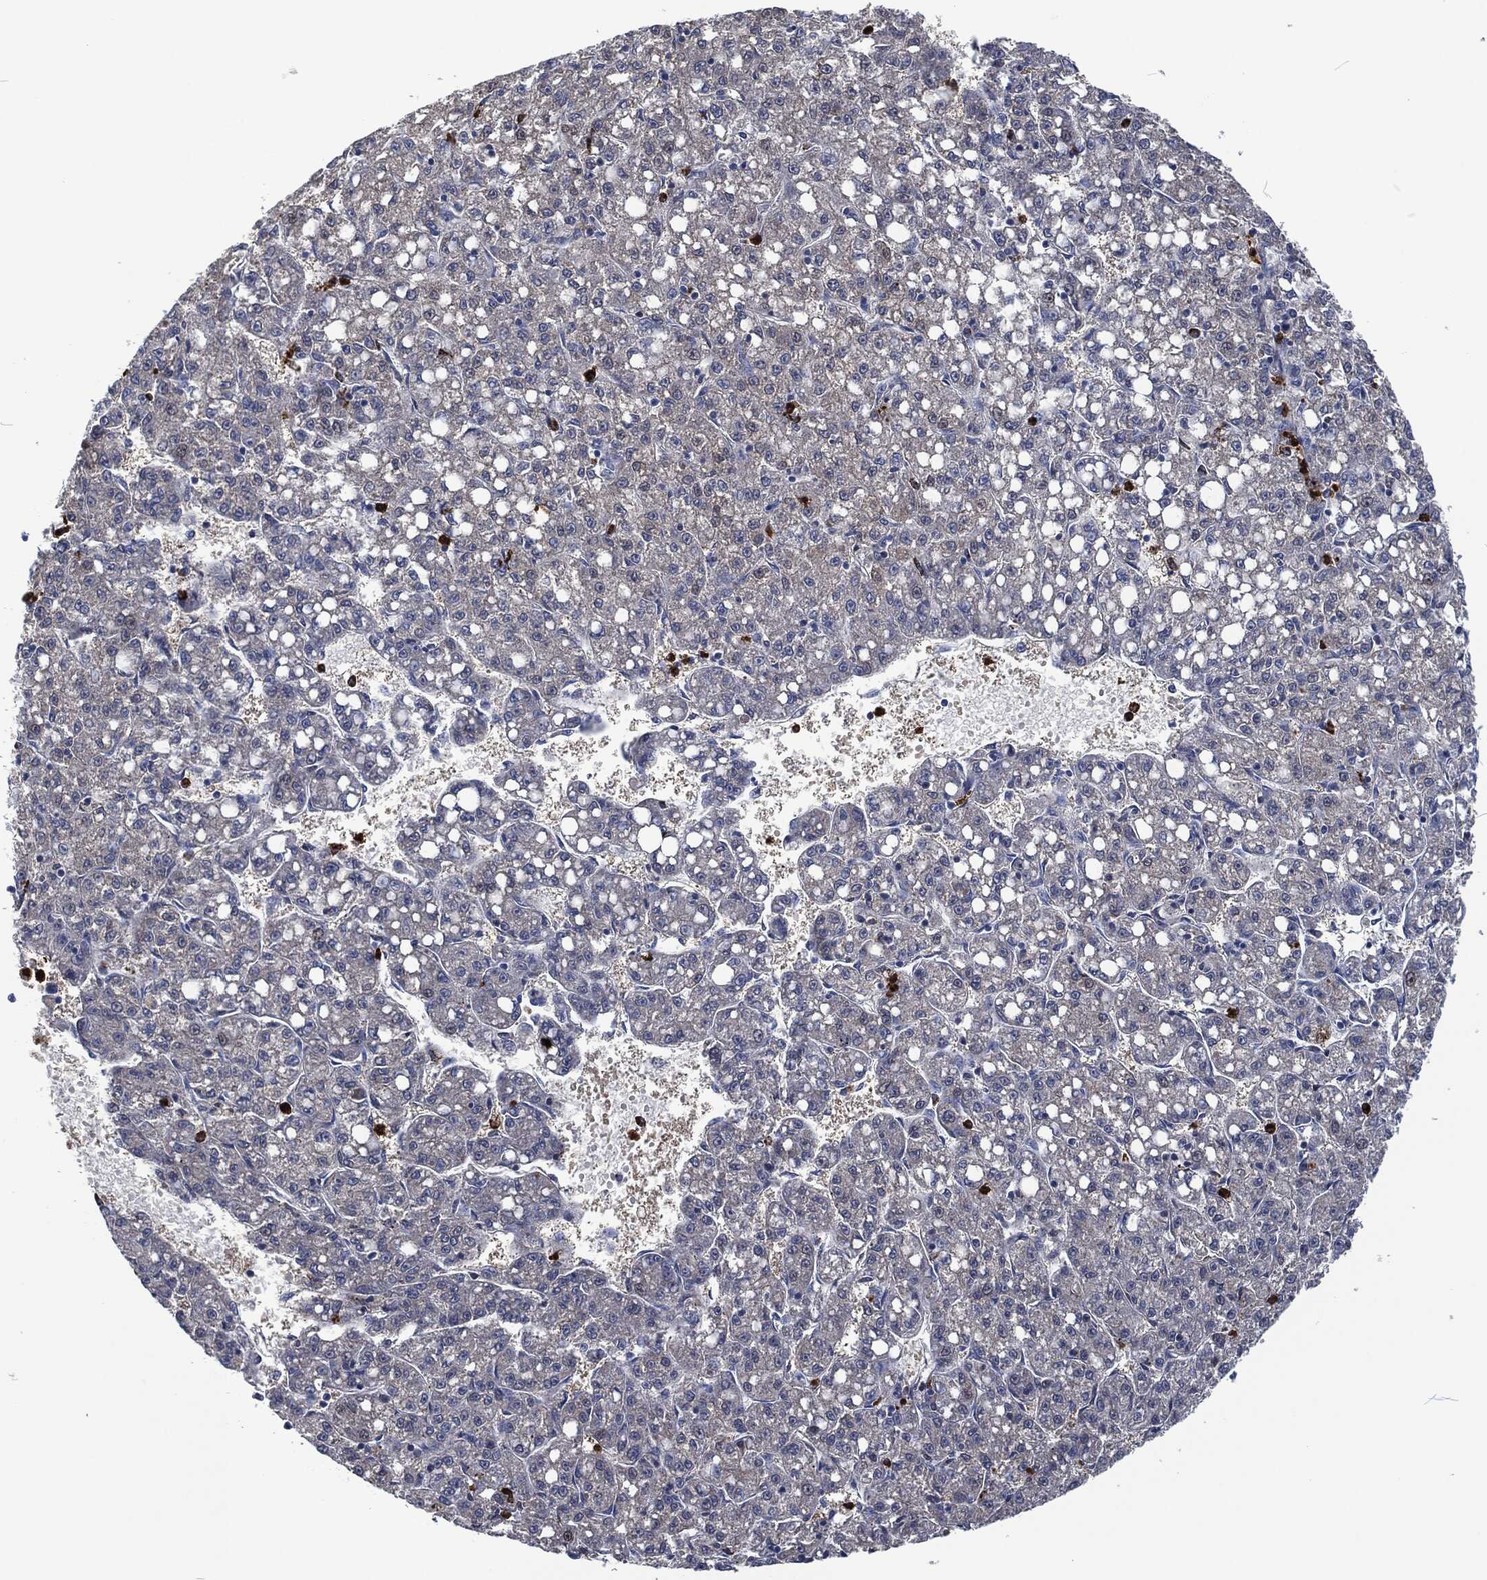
{"staining": {"intensity": "negative", "quantity": "none", "location": "none"}, "tissue": "liver cancer", "cell_type": "Tumor cells", "image_type": "cancer", "snomed": [{"axis": "morphology", "description": "Carcinoma, Hepatocellular, NOS"}, {"axis": "topography", "description": "Liver"}], "caption": "DAB immunohistochemical staining of liver hepatocellular carcinoma exhibits no significant expression in tumor cells.", "gene": "MPO", "patient": {"sex": "female", "age": 65}}